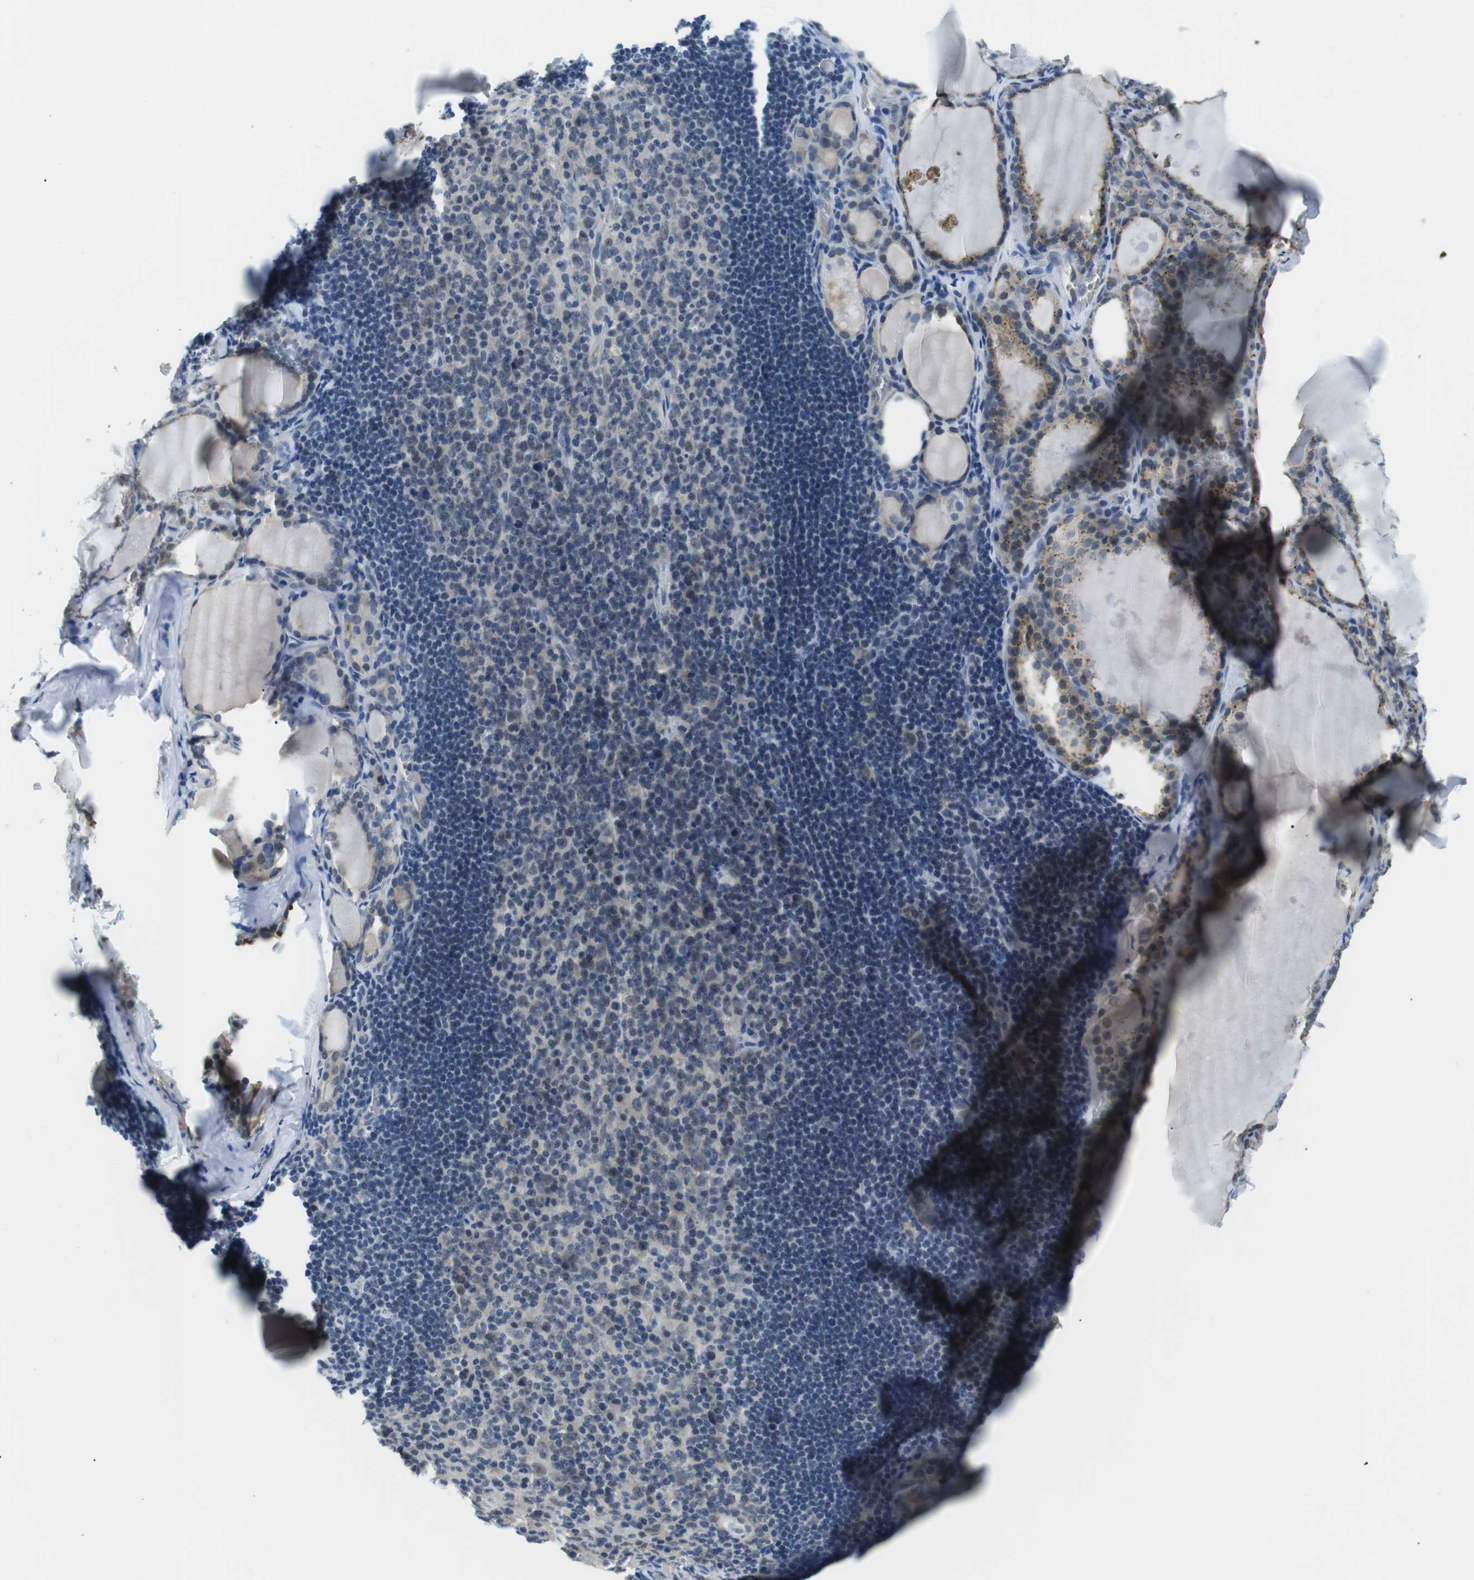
{"staining": {"intensity": "weak", "quantity": ">75%", "location": "cytoplasmic/membranous"}, "tissue": "thyroid gland", "cell_type": "Glandular cells", "image_type": "normal", "snomed": [{"axis": "morphology", "description": "Normal tissue, NOS"}, {"axis": "topography", "description": "Thyroid gland"}], "caption": "Immunohistochemical staining of unremarkable human thyroid gland shows weak cytoplasmic/membranous protein expression in about >75% of glandular cells. (IHC, brightfield microscopy, high magnification).", "gene": "WSCD1", "patient": {"sex": "male", "age": 56}}